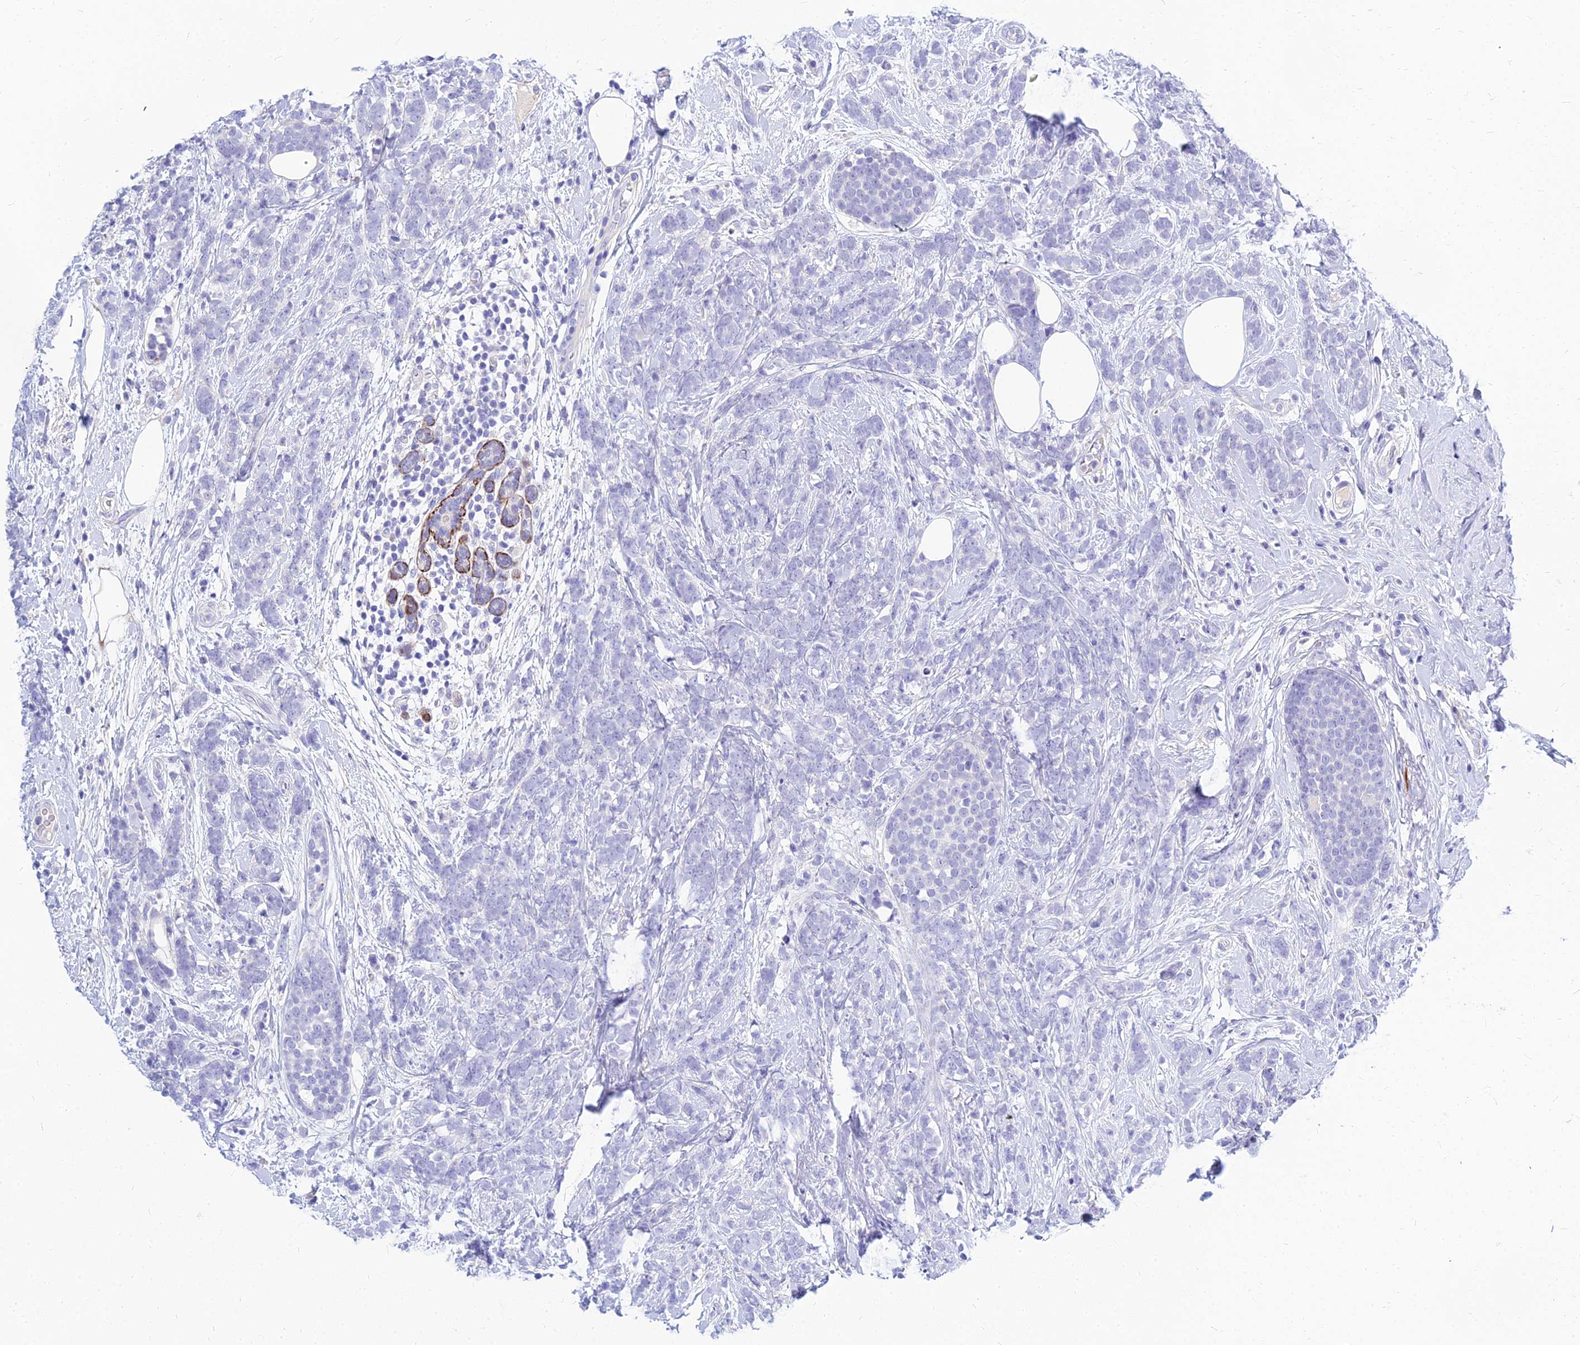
{"staining": {"intensity": "negative", "quantity": "none", "location": "none"}, "tissue": "breast cancer", "cell_type": "Tumor cells", "image_type": "cancer", "snomed": [{"axis": "morphology", "description": "Duct carcinoma"}, {"axis": "topography", "description": "Breast"}], "caption": "Photomicrograph shows no protein expression in tumor cells of breast infiltrating ductal carcinoma tissue. (DAB IHC, high magnification).", "gene": "ZNF552", "patient": {"sex": "female", "age": 75}}